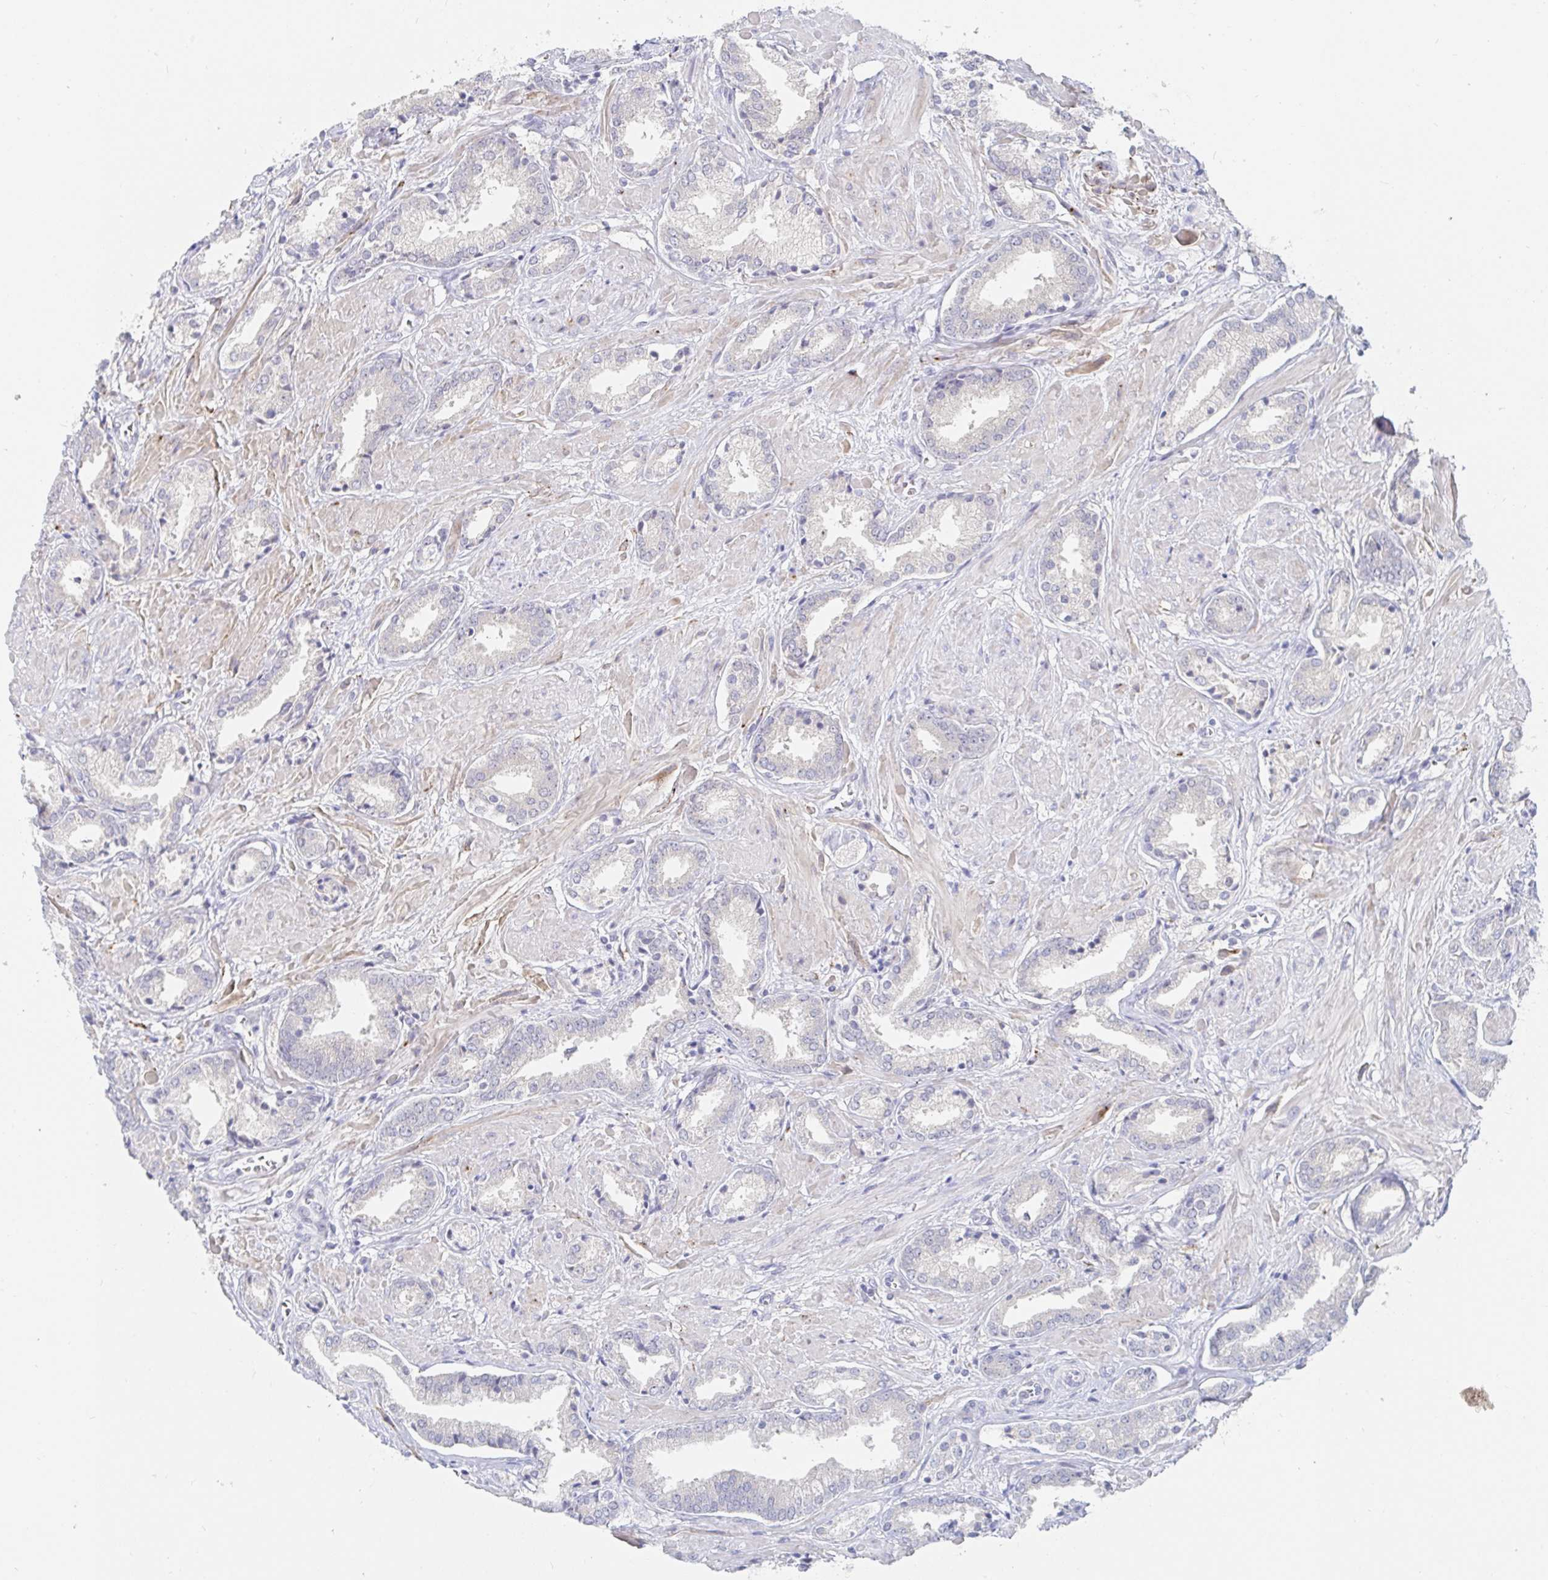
{"staining": {"intensity": "negative", "quantity": "none", "location": "none"}, "tissue": "prostate cancer", "cell_type": "Tumor cells", "image_type": "cancer", "snomed": [{"axis": "morphology", "description": "Adenocarcinoma, High grade"}, {"axis": "topography", "description": "Prostate"}], "caption": "There is no significant positivity in tumor cells of prostate cancer. (DAB (3,3'-diaminobenzidine) IHC with hematoxylin counter stain).", "gene": "ZNF430", "patient": {"sex": "male", "age": 56}}